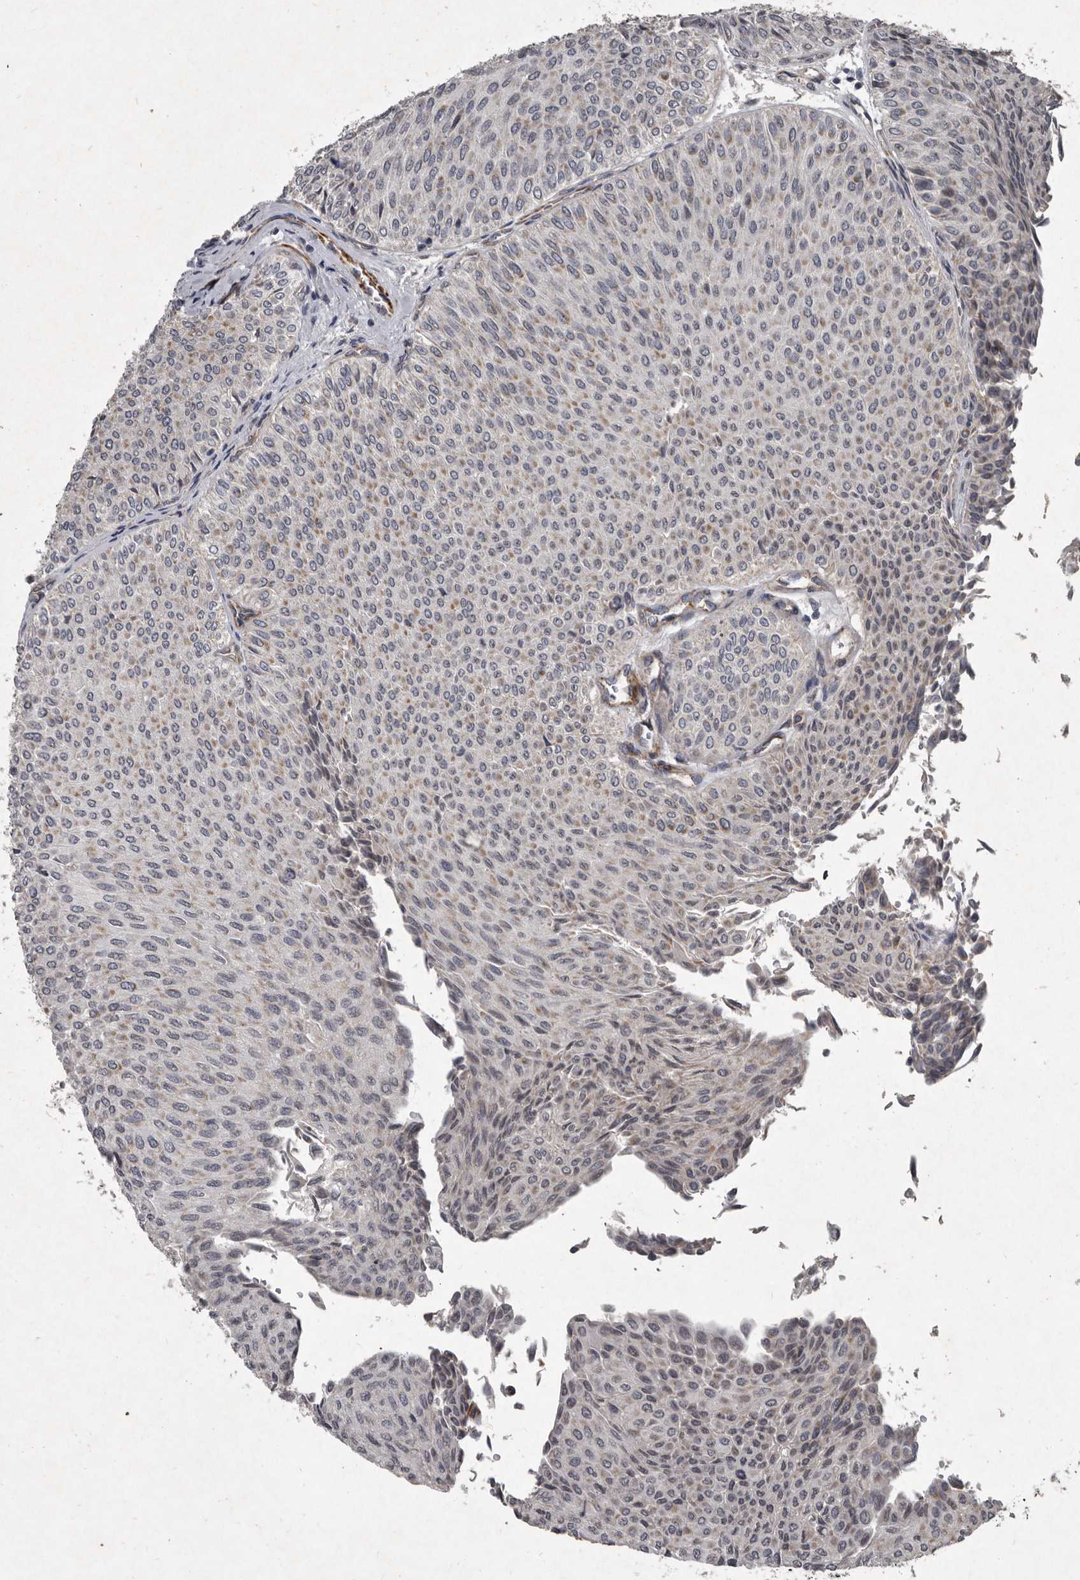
{"staining": {"intensity": "weak", "quantity": "25%-75%", "location": "cytoplasmic/membranous"}, "tissue": "urothelial cancer", "cell_type": "Tumor cells", "image_type": "cancer", "snomed": [{"axis": "morphology", "description": "Urothelial carcinoma, Low grade"}, {"axis": "topography", "description": "Urinary bladder"}], "caption": "Tumor cells show low levels of weak cytoplasmic/membranous expression in approximately 25%-75% of cells in human urothelial cancer.", "gene": "MRPS15", "patient": {"sex": "male", "age": 78}}